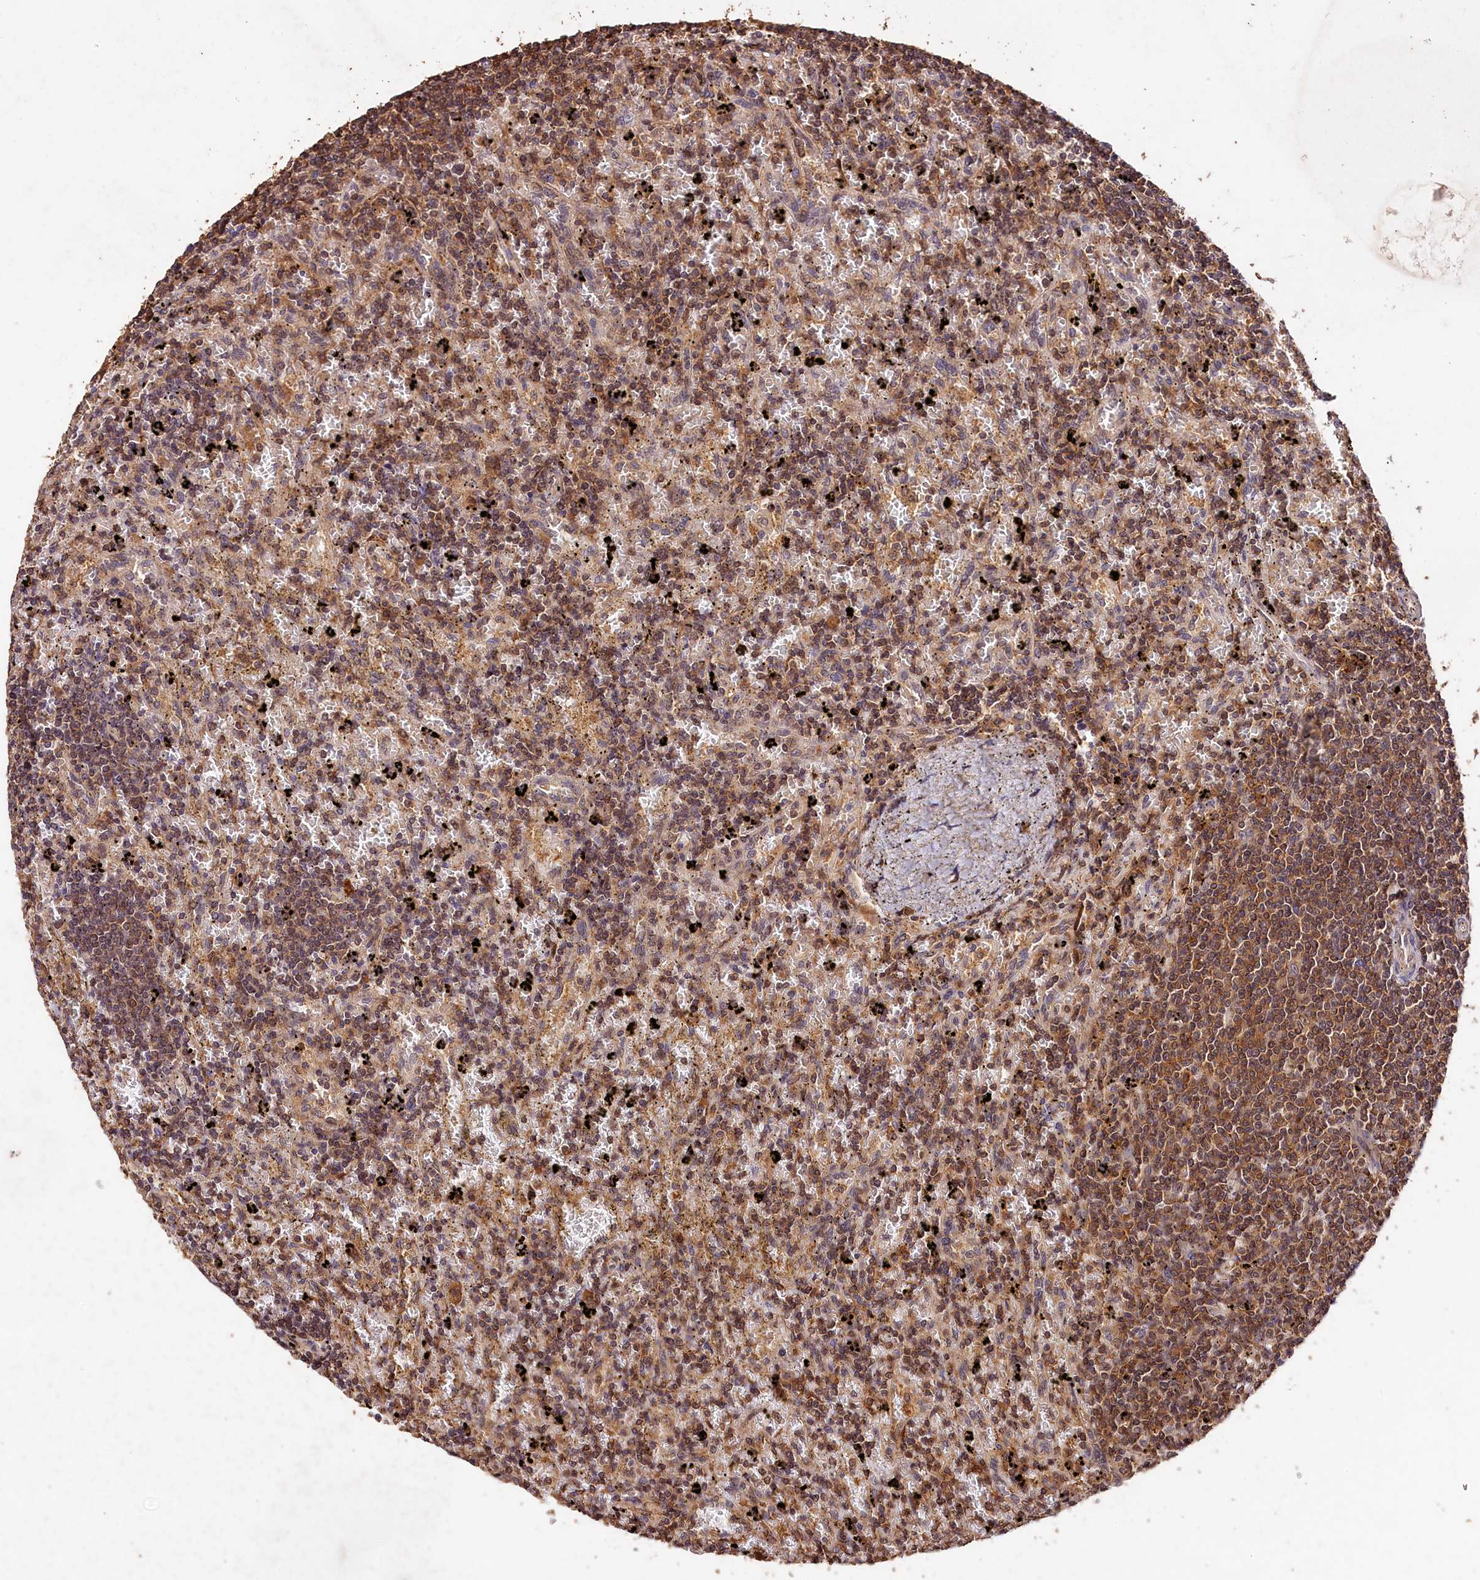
{"staining": {"intensity": "moderate", "quantity": ">75%", "location": "cytoplasmic/membranous,nuclear"}, "tissue": "lymphoma", "cell_type": "Tumor cells", "image_type": "cancer", "snomed": [{"axis": "morphology", "description": "Malignant lymphoma, non-Hodgkin's type, Low grade"}, {"axis": "topography", "description": "Spleen"}], "caption": "Low-grade malignant lymphoma, non-Hodgkin's type stained for a protein (brown) reveals moderate cytoplasmic/membranous and nuclear positive expression in about >75% of tumor cells.", "gene": "KPTN", "patient": {"sex": "male", "age": 76}}